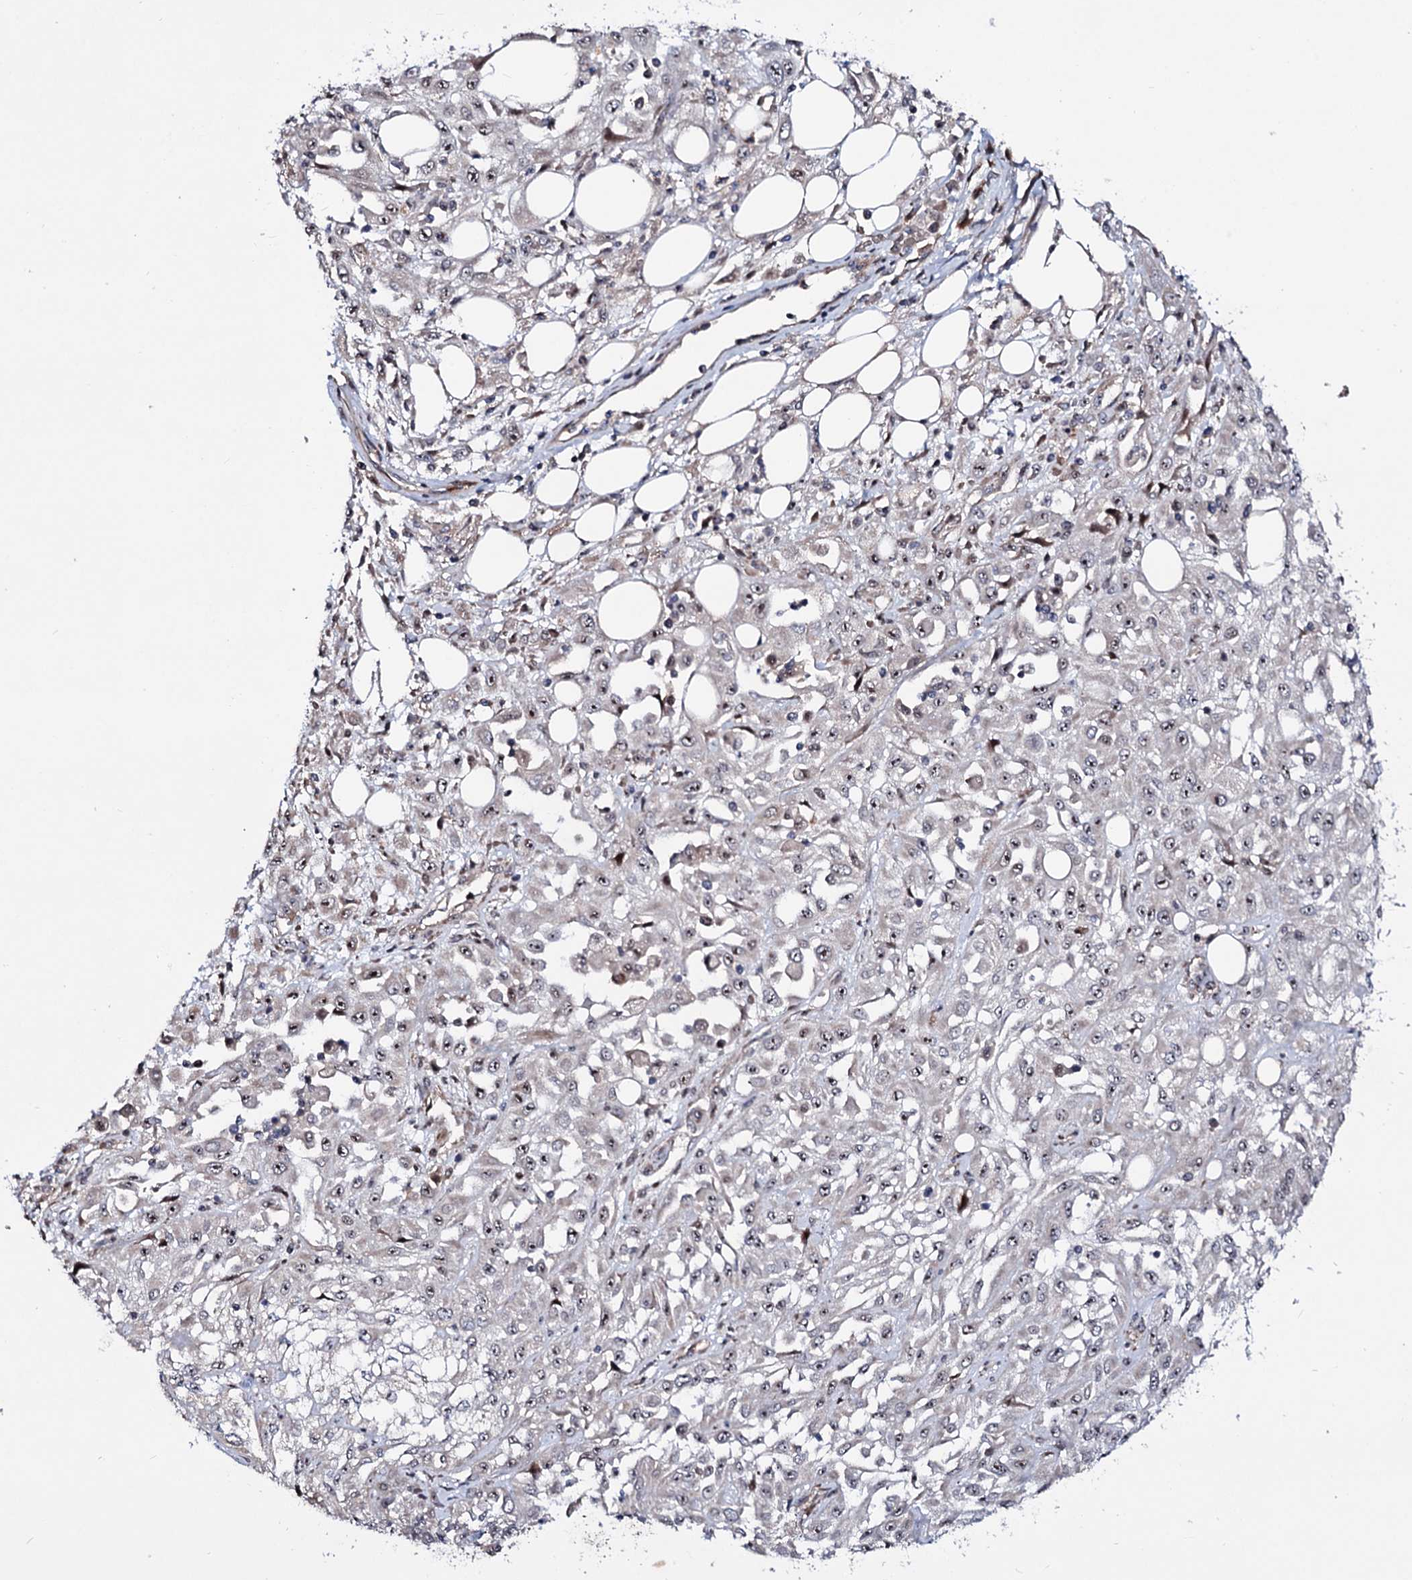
{"staining": {"intensity": "moderate", "quantity": "25%-75%", "location": "nuclear"}, "tissue": "skin cancer", "cell_type": "Tumor cells", "image_type": "cancer", "snomed": [{"axis": "morphology", "description": "Squamous cell carcinoma, NOS"}, {"axis": "morphology", "description": "Squamous cell carcinoma, metastatic, NOS"}, {"axis": "topography", "description": "Skin"}, {"axis": "topography", "description": "Lymph node"}], "caption": "Skin cancer stained with a brown dye shows moderate nuclear positive positivity in about 25%-75% of tumor cells.", "gene": "PTDSS2", "patient": {"sex": "male", "age": 75}}